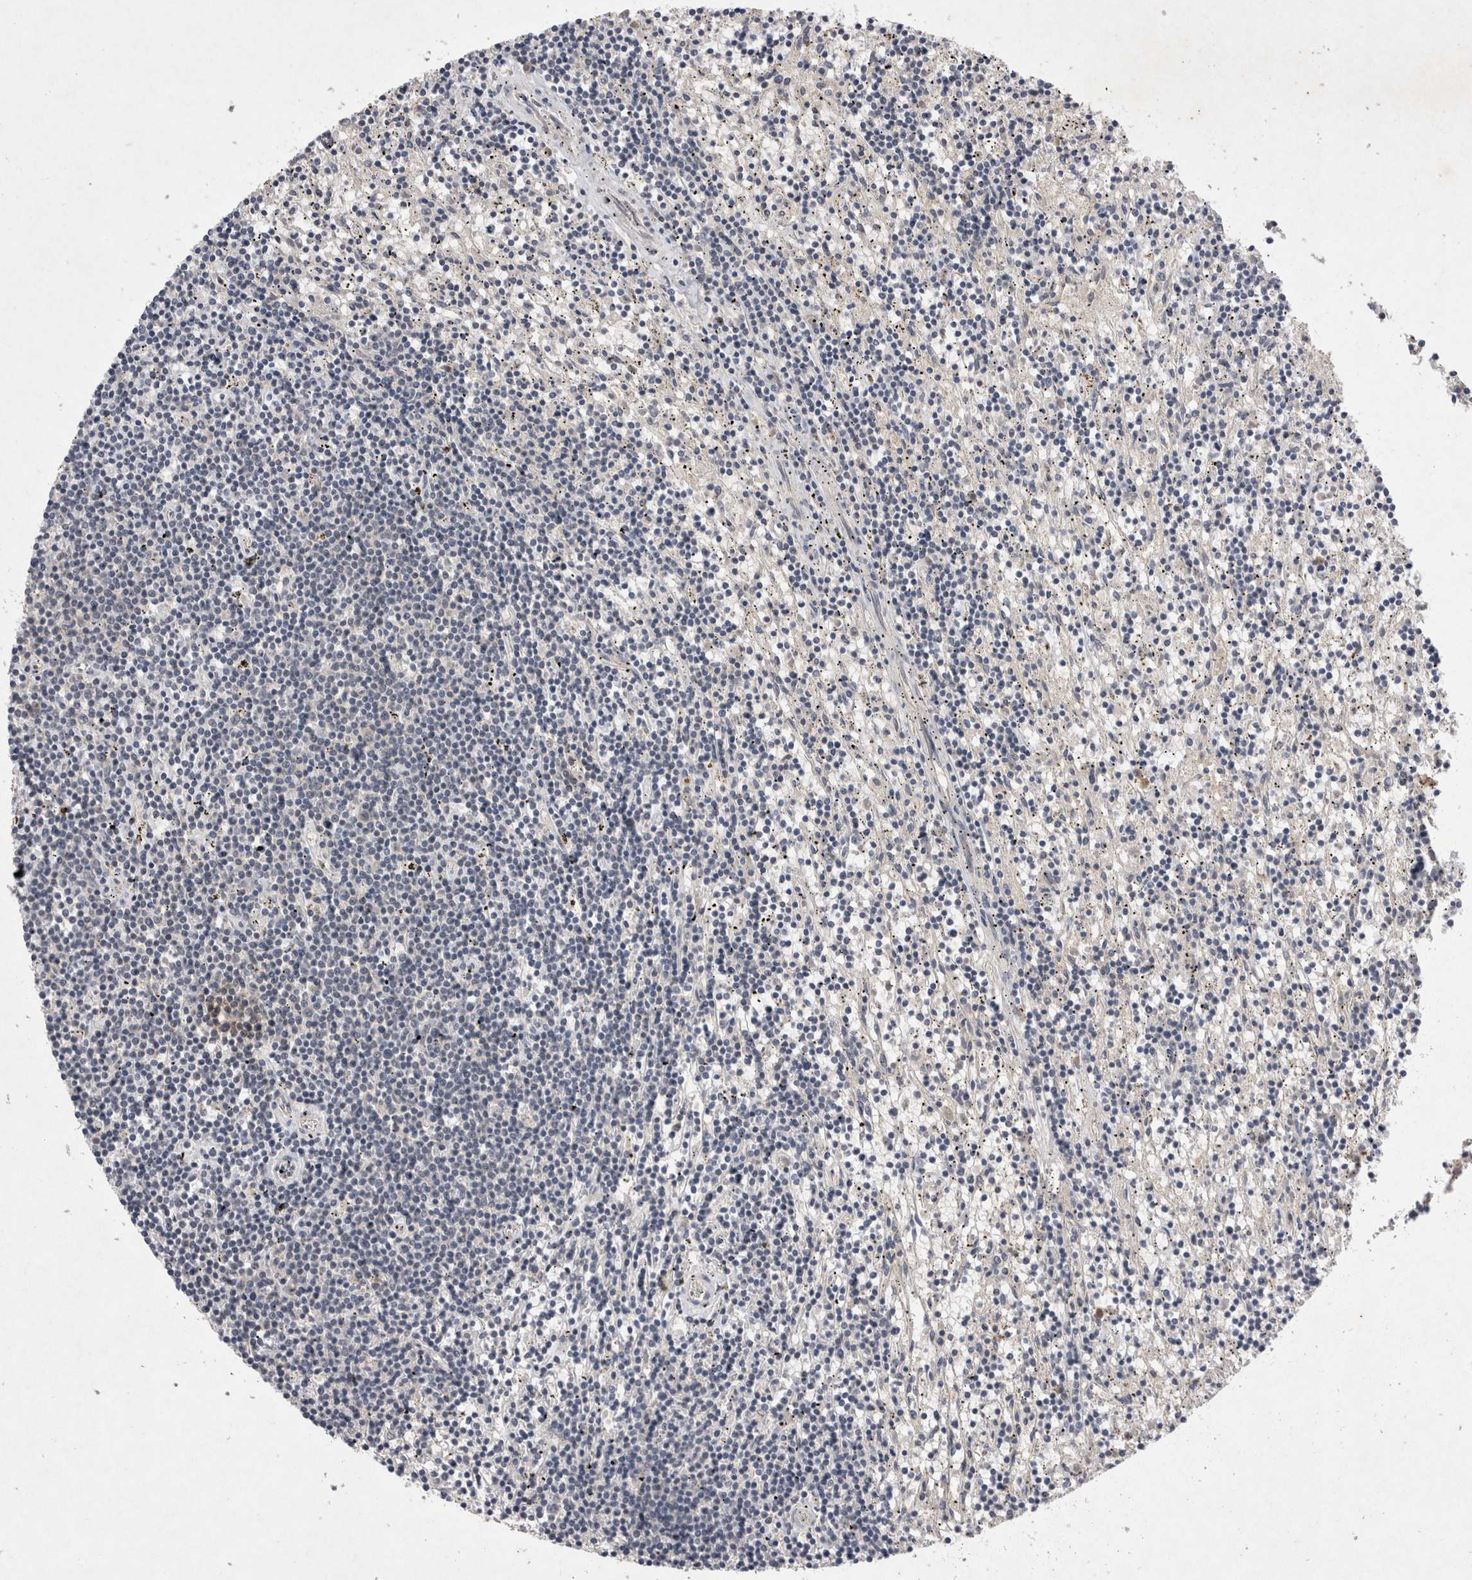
{"staining": {"intensity": "negative", "quantity": "none", "location": "none"}, "tissue": "lymphoma", "cell_type": "Tumor cells", "image_type": "cancer", "snomed": [{"axis": "morphology", "description": "Malignant lymphoma, non-Hodgkin's type, Low grade"}, {"axis": "topography", "description": "Spleen"}], "caption": "Low-grade malignant lymphoma, non-Hodgkin's type stained for a protein using IHC reveals no staining tumor cells.", "gene": "RASSF3", "patient": {"sex": "male", "age": 76}}